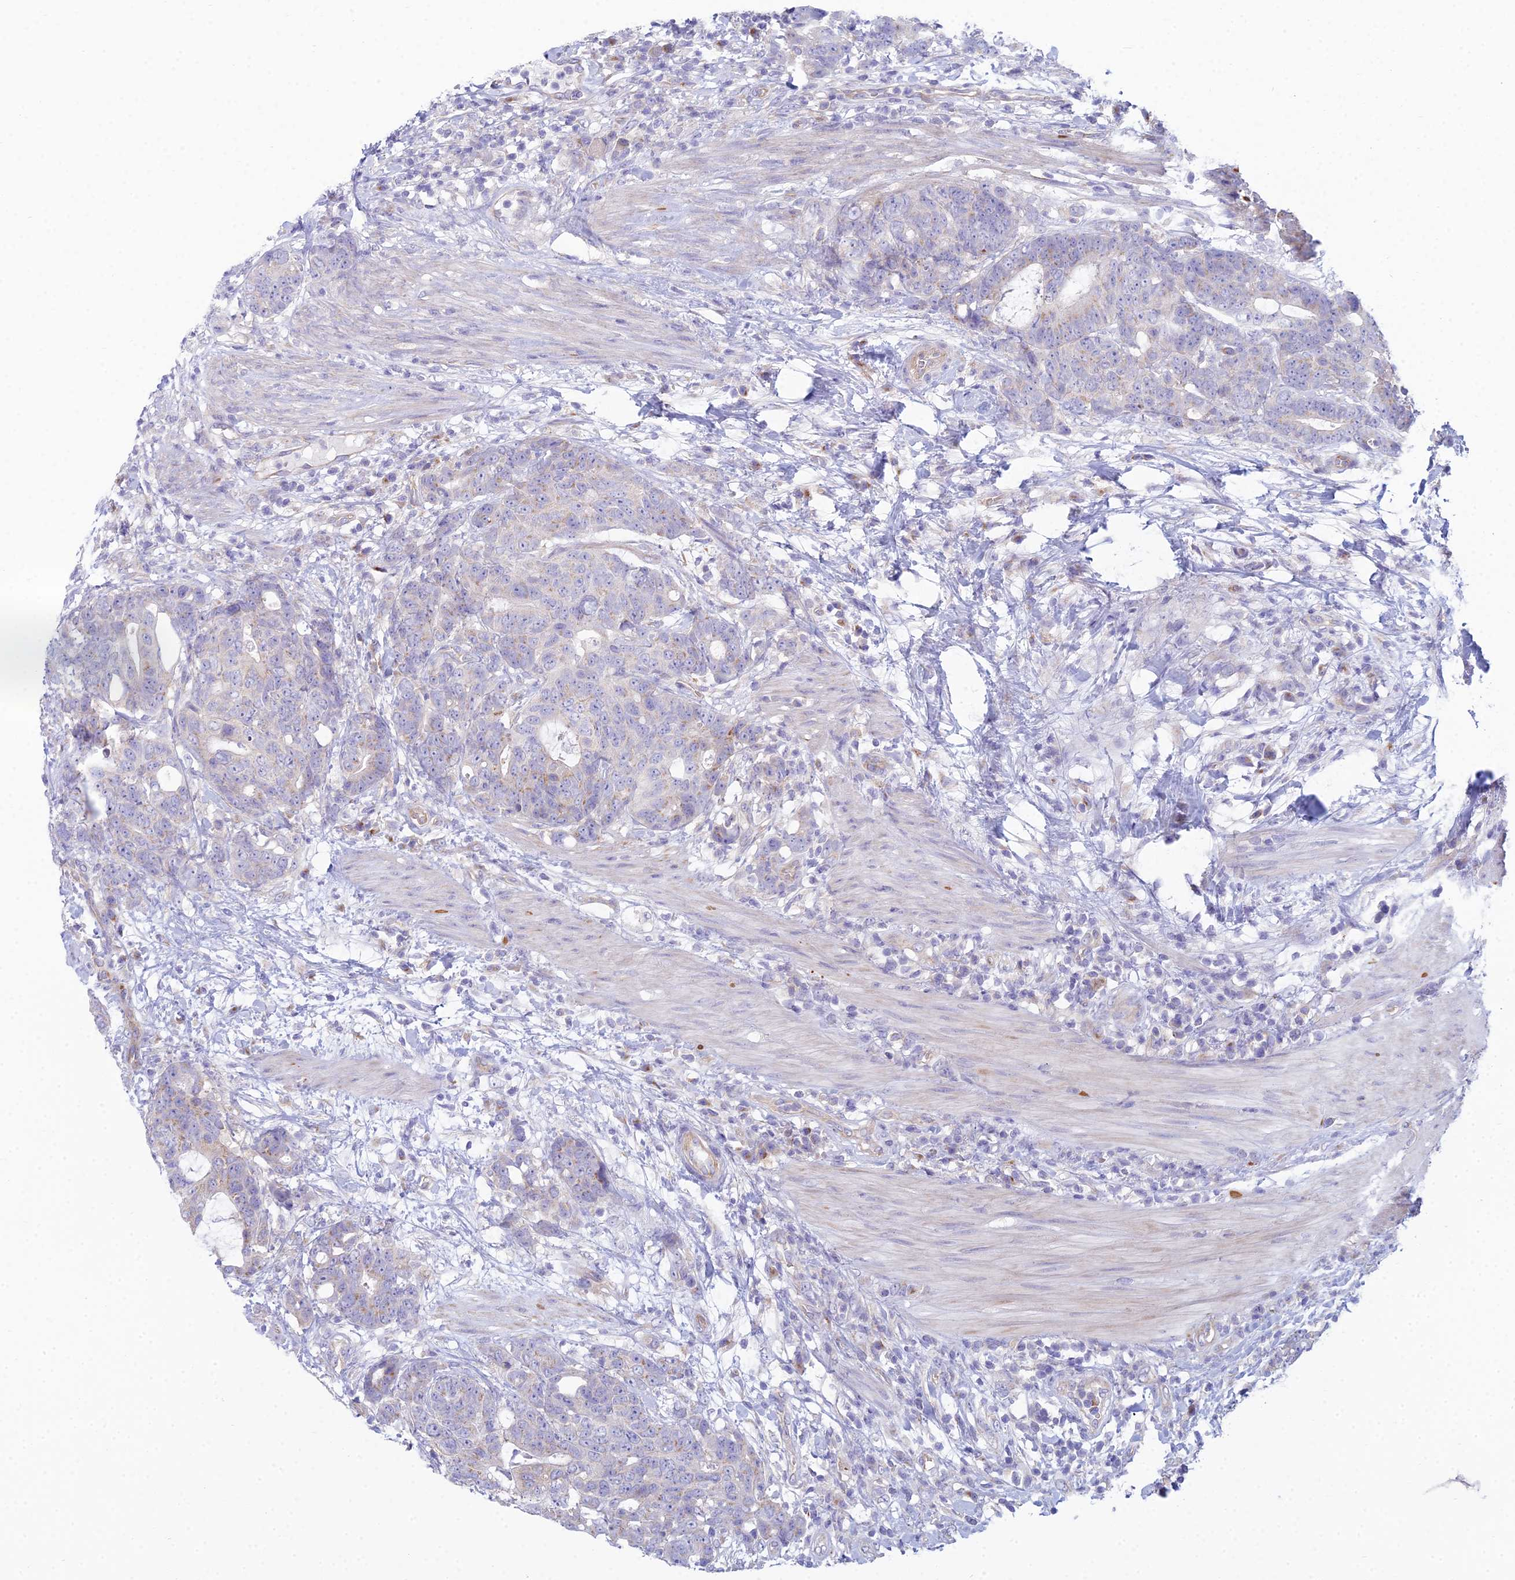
{"staining": {"intensity": "negative", "quantity": "none", "location": "none"}, "tissue": "colorectal cancer", "cell_type": "Tumor cells", "image_type": "cancer", "snomed": [{"axis": "morphology", "description": "Adenocarcinoma, NOS"}, {"axis": "topography", "description": "Colon"}], "caption": "Protein analysis of colorectal adenocarcinoma demonstrates no significant expression in tumor cells.", "gene": "ZNF564", "patient": {"sex": "female", "age": 82}}